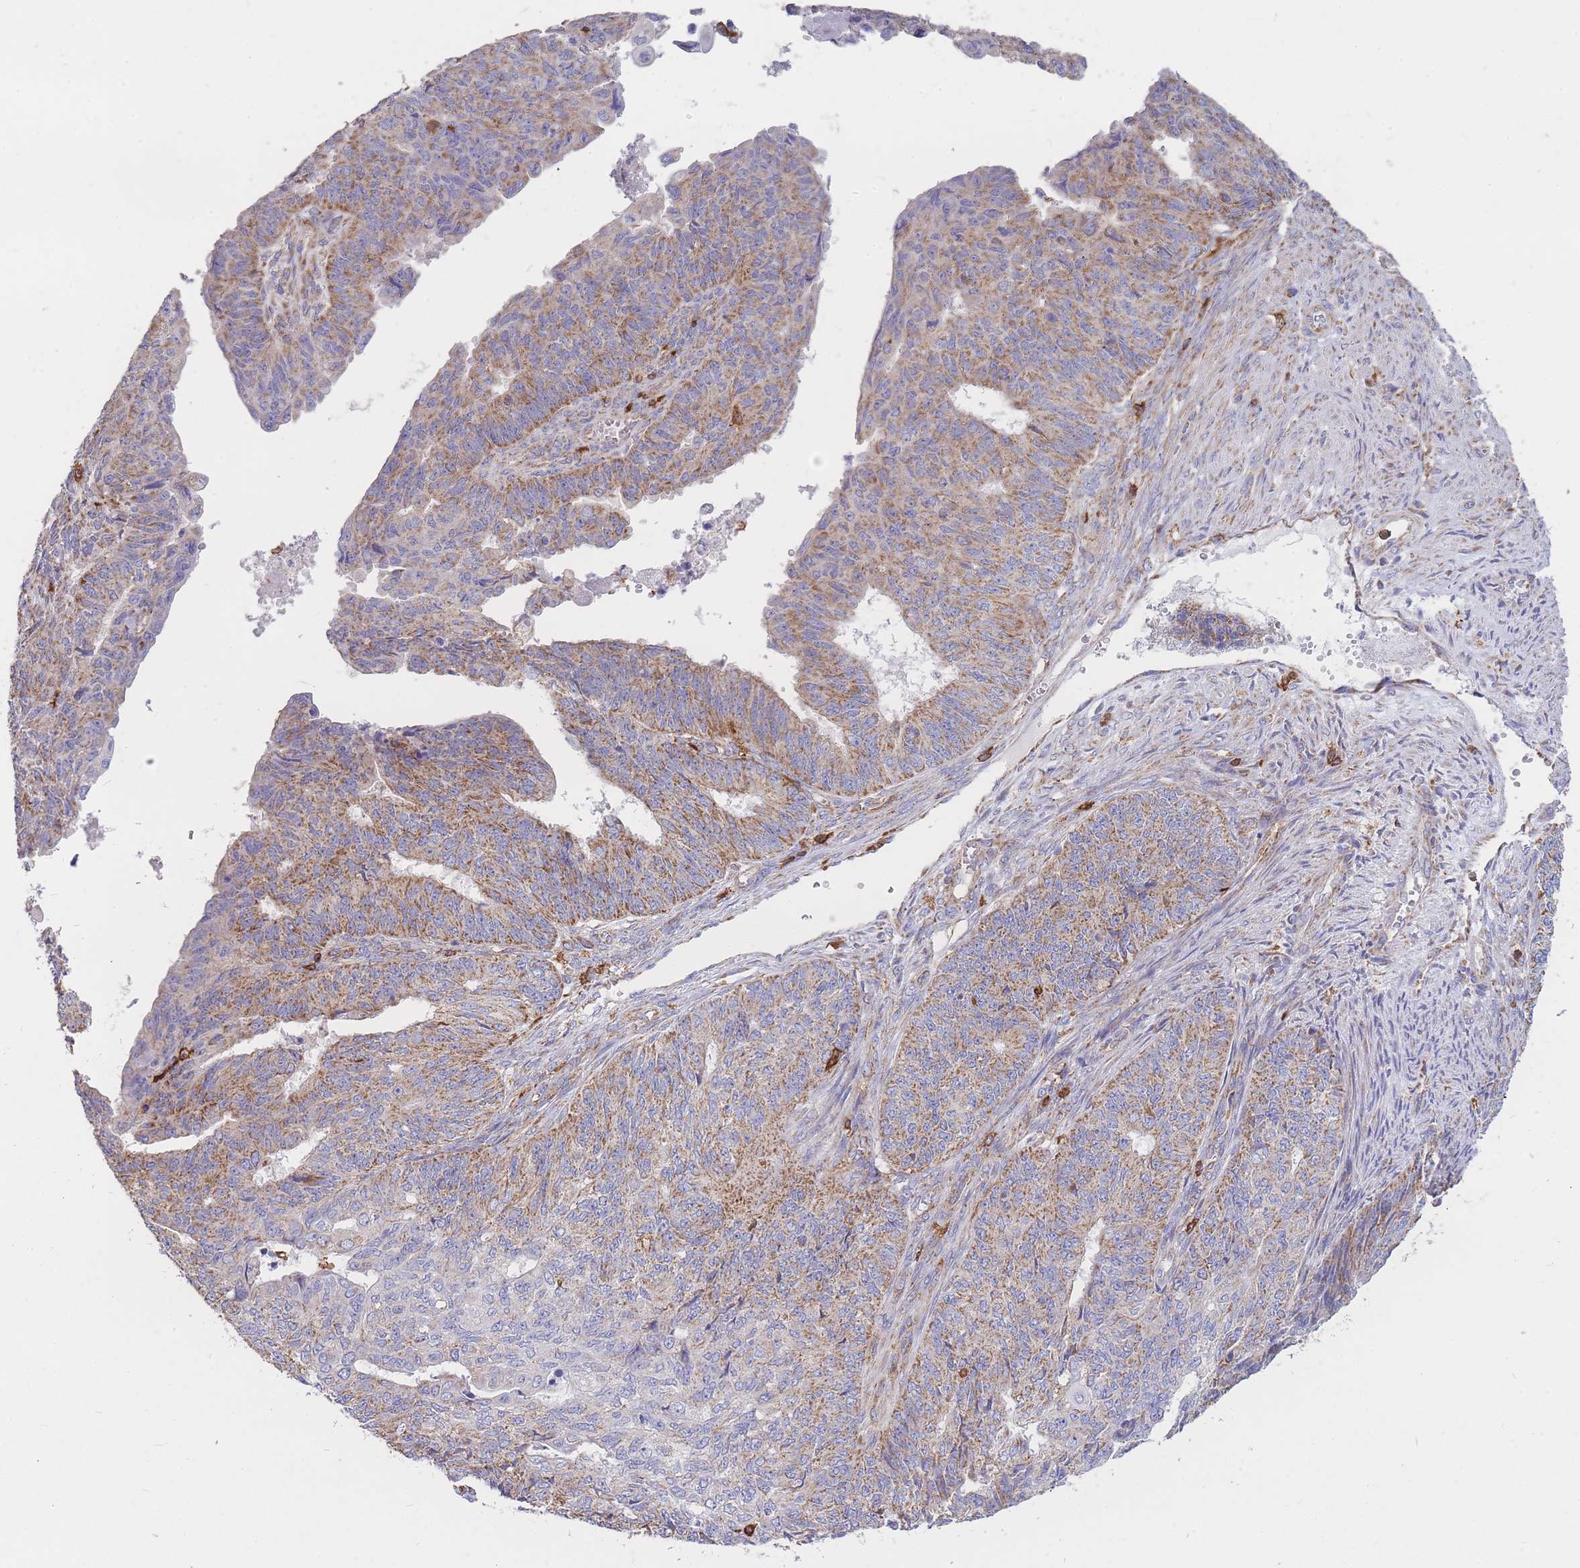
{"staining": {"intensity": "weak", "quantity": ">75%", "location": "cytoplasmic/membranous"}, "tissue": "endometrial cancer", "cell_type": "Tumor cells", "image_type": "cancer", "snomed": [{"axis": "morphology", "description": "Adenocarcinoma, NOS"}, {"axis": "topography", "description": "Endometrium"}], "caption": "A histopathology image showing weak cytoplasmic/membranous positivity in approximately >75% of tumor cells in endometrial cancer, as visualized by brown immunohistochemical staining.", "gene": "MRPL54", "patient": {"sex": "female", "age": 32}}